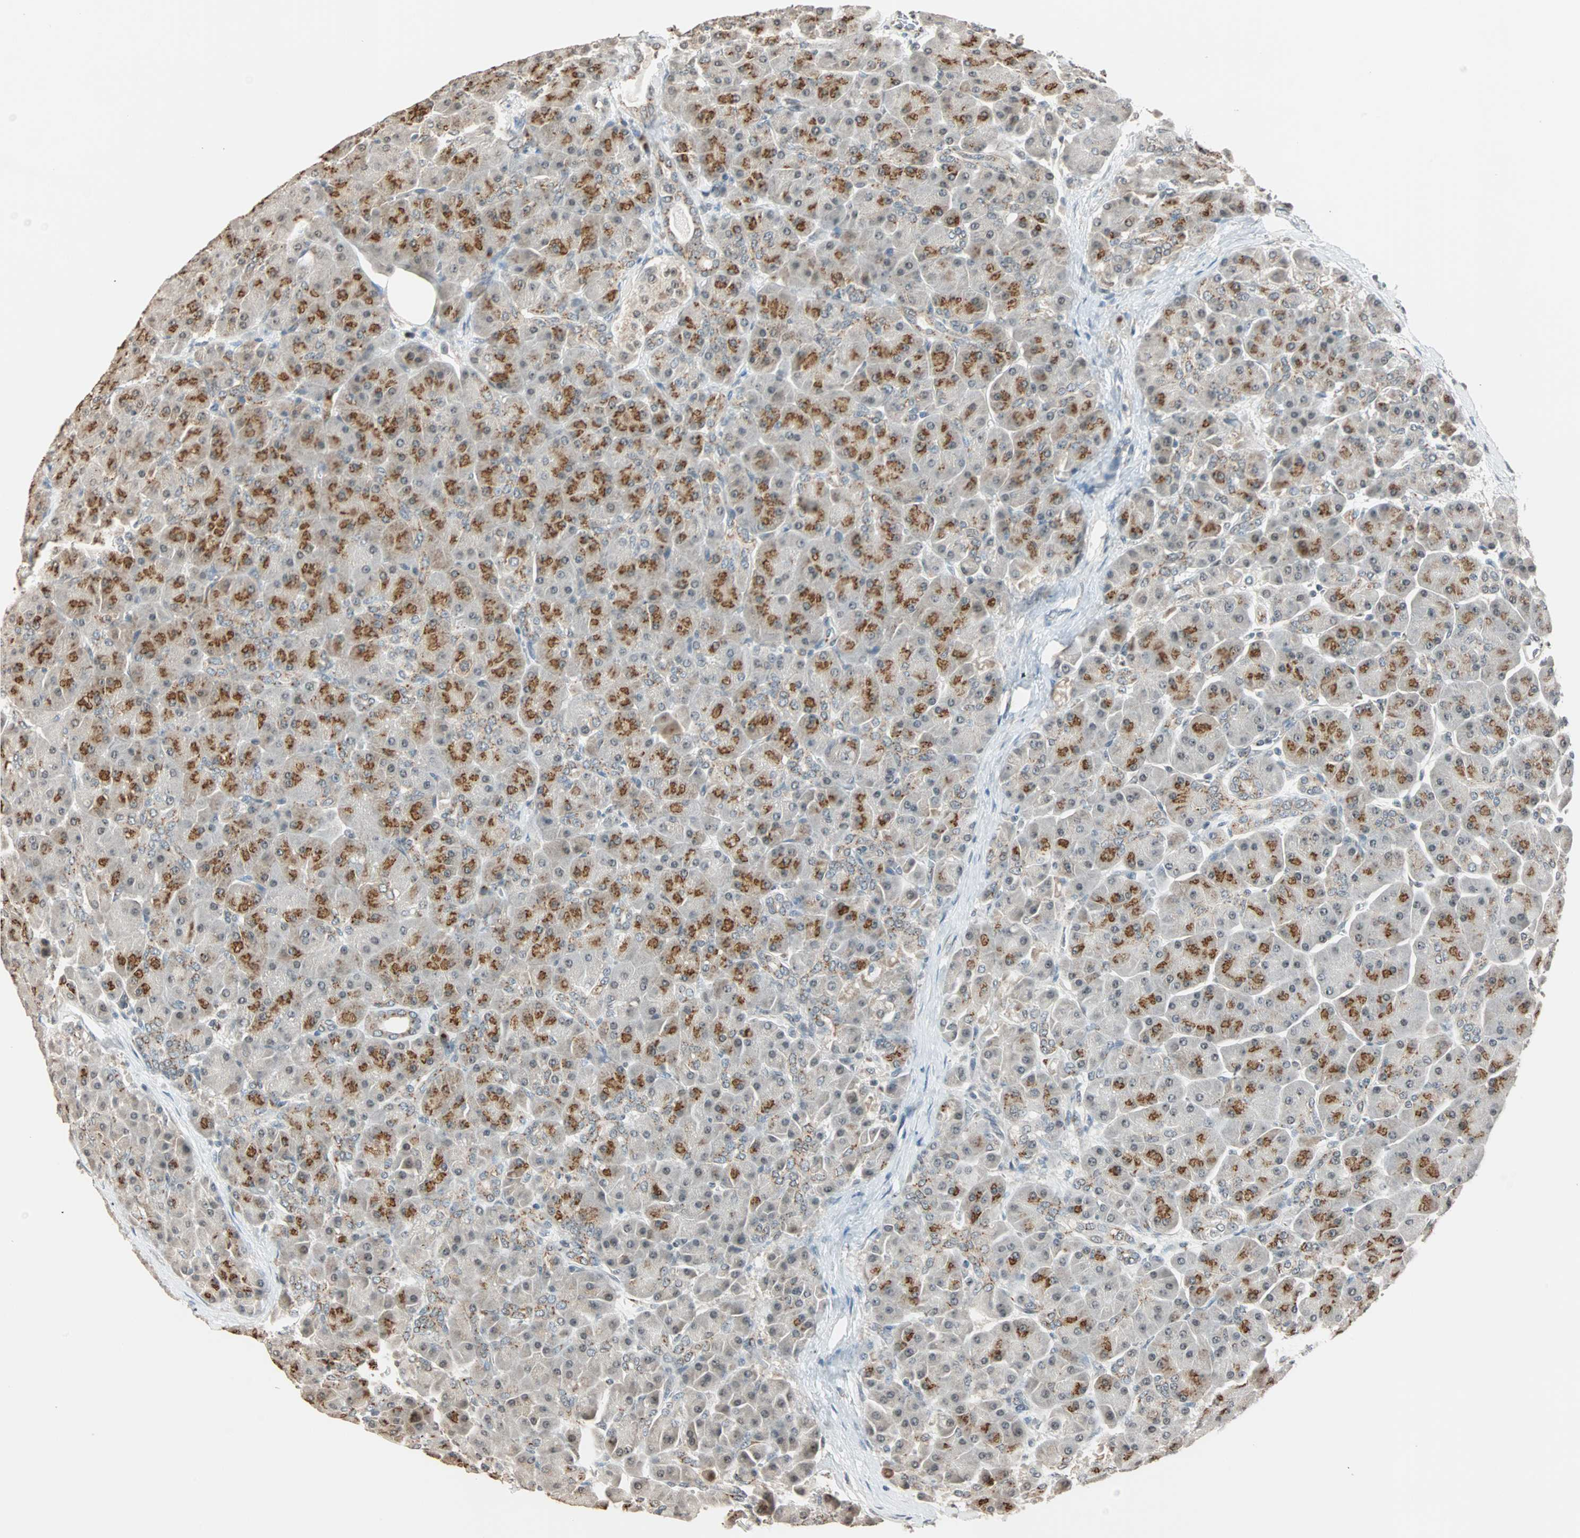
{"staining": {"intensity": "weak", "quantity": "25%-75%", "location": "cytoplasmic/membranous"}, "tissue": "pancreas", "cell_type": "Exocrine glandular cells", "image_type": "normal", "snomed": [{"axis": "morphology", "description": "Normal tissue, NOS"}, {"axis": "topography", "description": "Pancreas"}], "caption": "Pancreas stained for a protein (brown) demonstrates weak cytoplasmic/membranous positive positivity in about 25%-75% of exocrine glandular cells.", "gene": "PRDM2", "patient": {"sex": "male", "age": 66}}